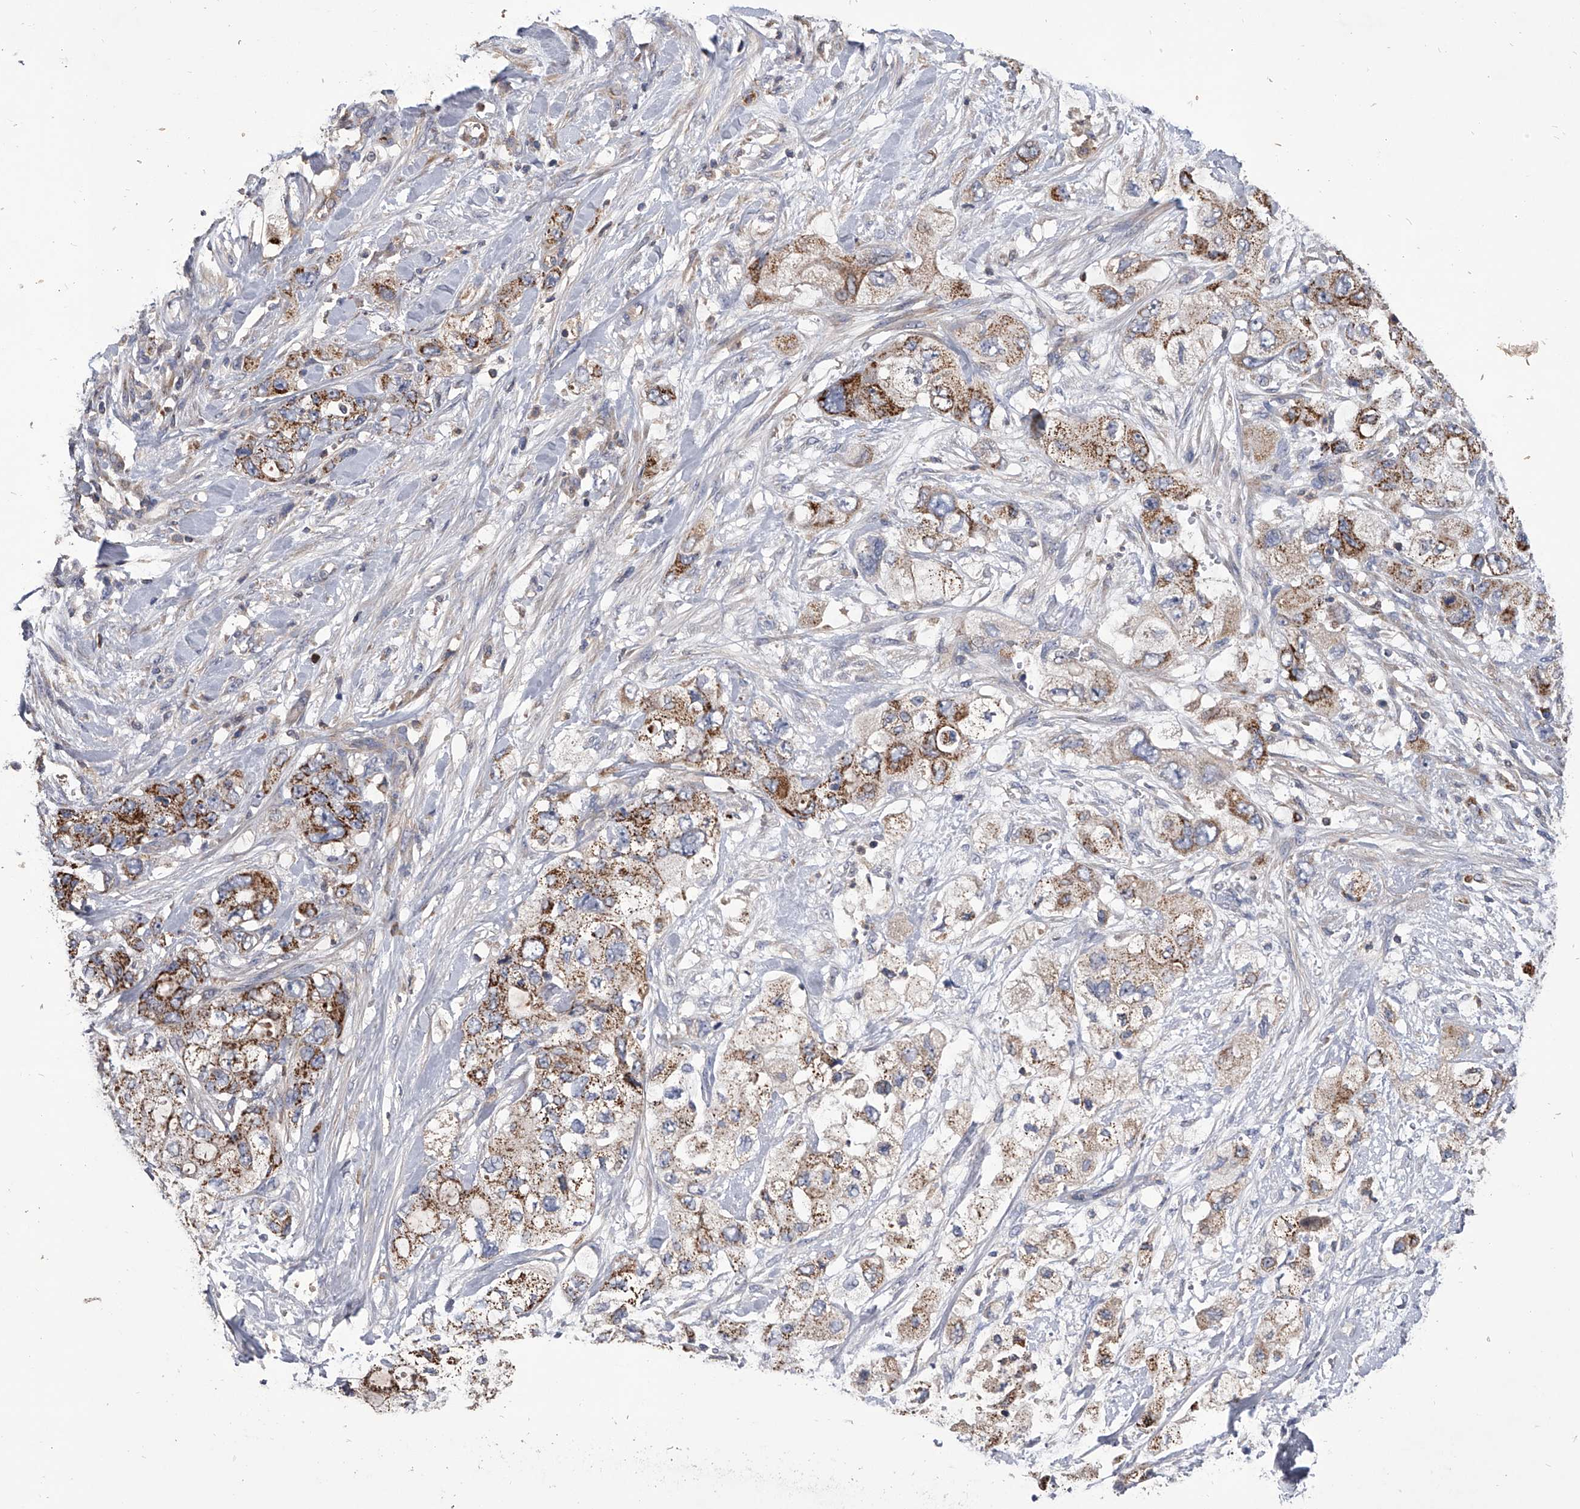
{"staining": {"intensity": "moderate", "quantity": ">75%", "location": "cytoplasmic/membranous"}, "tissue": "pancreatic cancer", "cell_type": "Tumor cells", "image_type": "cancer", "snomed": [{"axis": "morphology", "description": "Adenocarcinoma, NOS"}, {"axis": "topography", "description": "Pancreas"}], "caption": "Immunohistochemical staining of human adenocarcinoma (pancreatic) reveals medium levels of moderate cytoplasmic/membranous protein positivity in about >75% of tumor cells. (DAB IHC with brightfield microscopy, high magnification).", "gene": "NRP1", "patient": {"sex": "female", "age": 73}}